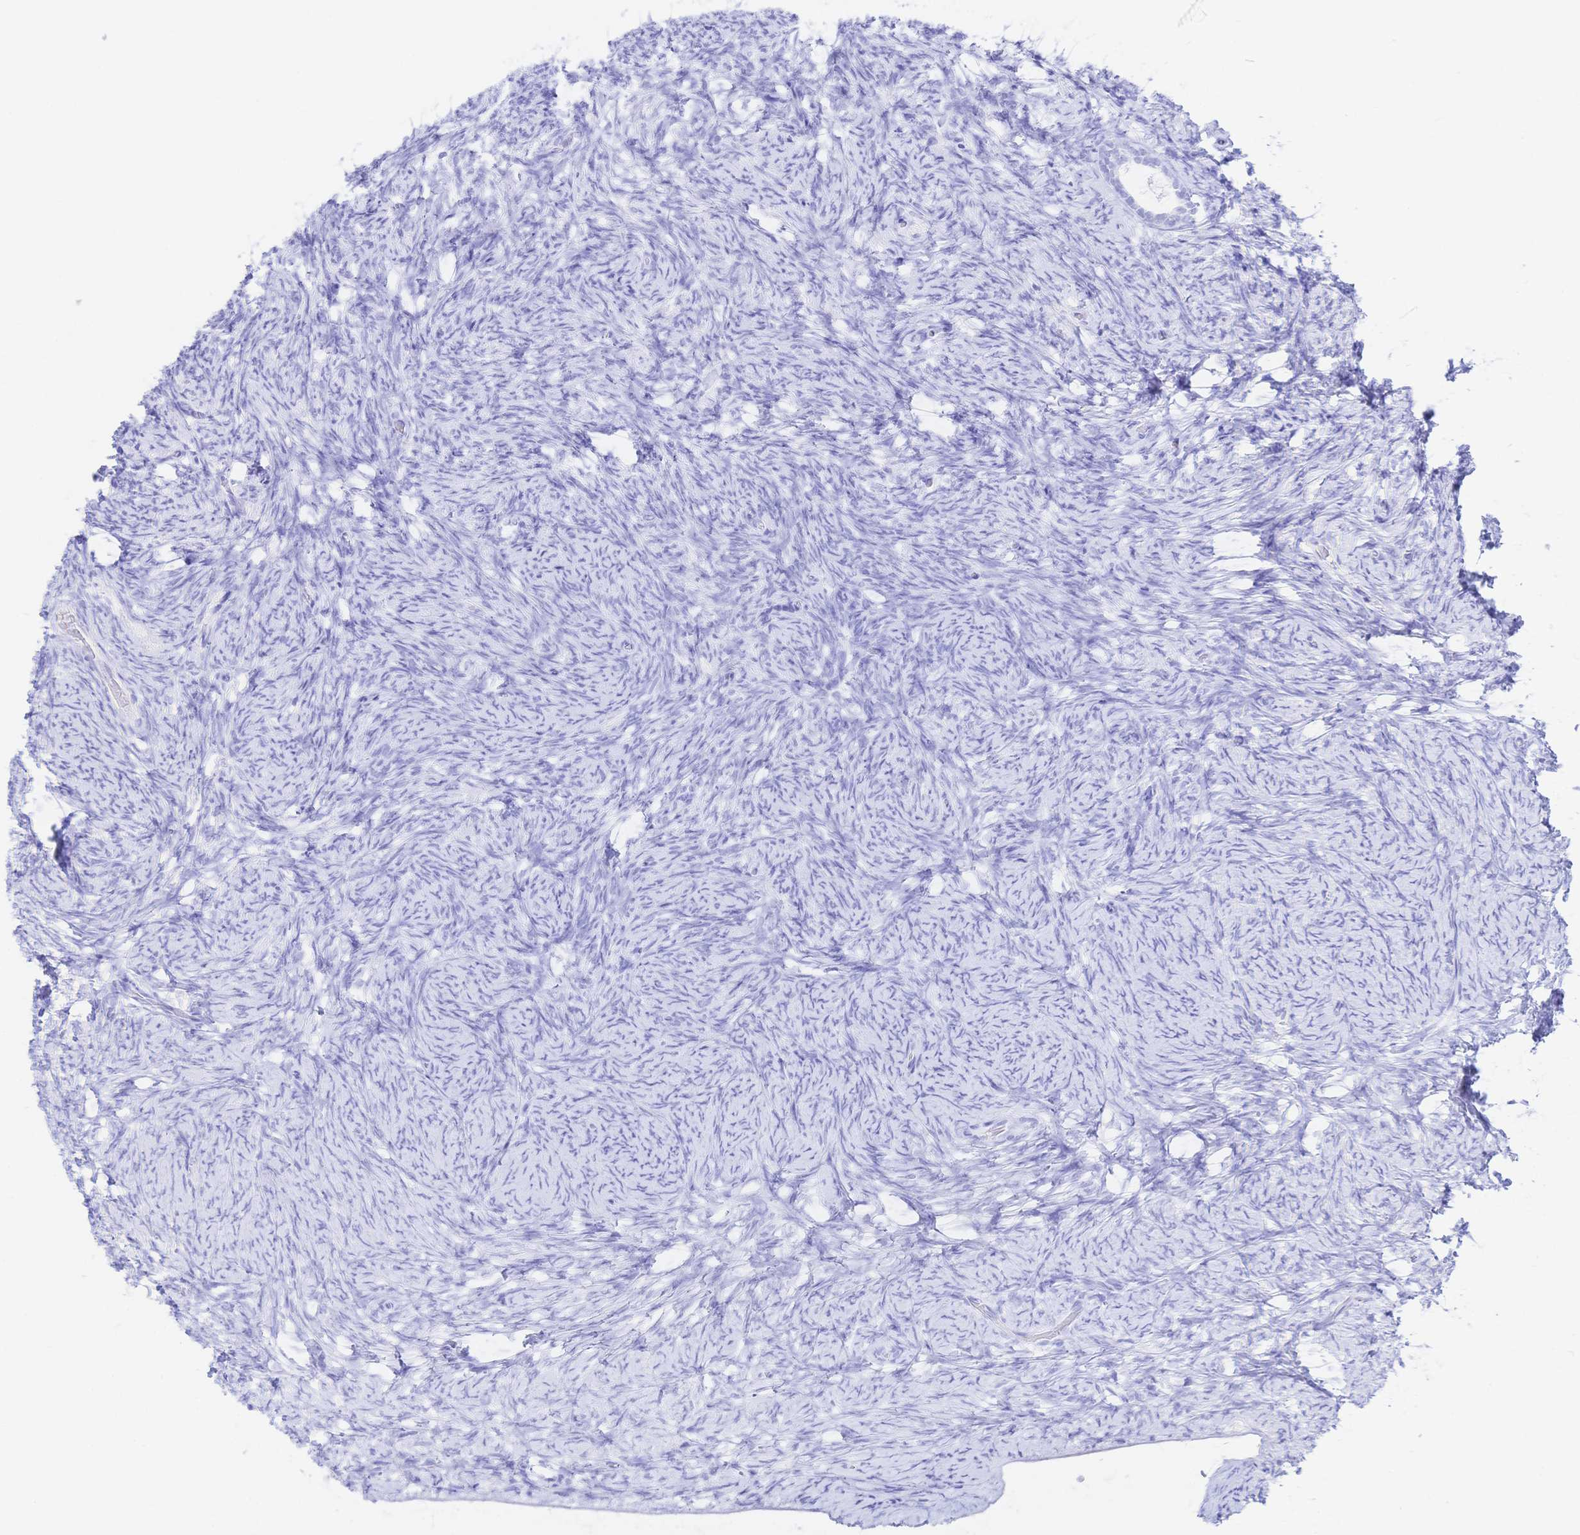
{"staining": {"intensity": "negative", "quantity": "none", "location": "none"}, "tissue": "ovary", "cell_type": "Ovarian stroma cells", "image_type": "normal", "snomed": [{"axis": "morphology", "description": "Normal tissue, NOS"}, {"axis": "topography", "description": "Ovary"}], "caption": "Ovarian stroma cells are negative for brown protein staining in normal ovary. (DAB immunohistochemistry (IHC) with hematoxylin counter stain).", "gene": "UMOD", "patient": {"sex": "female", "age": 34}}